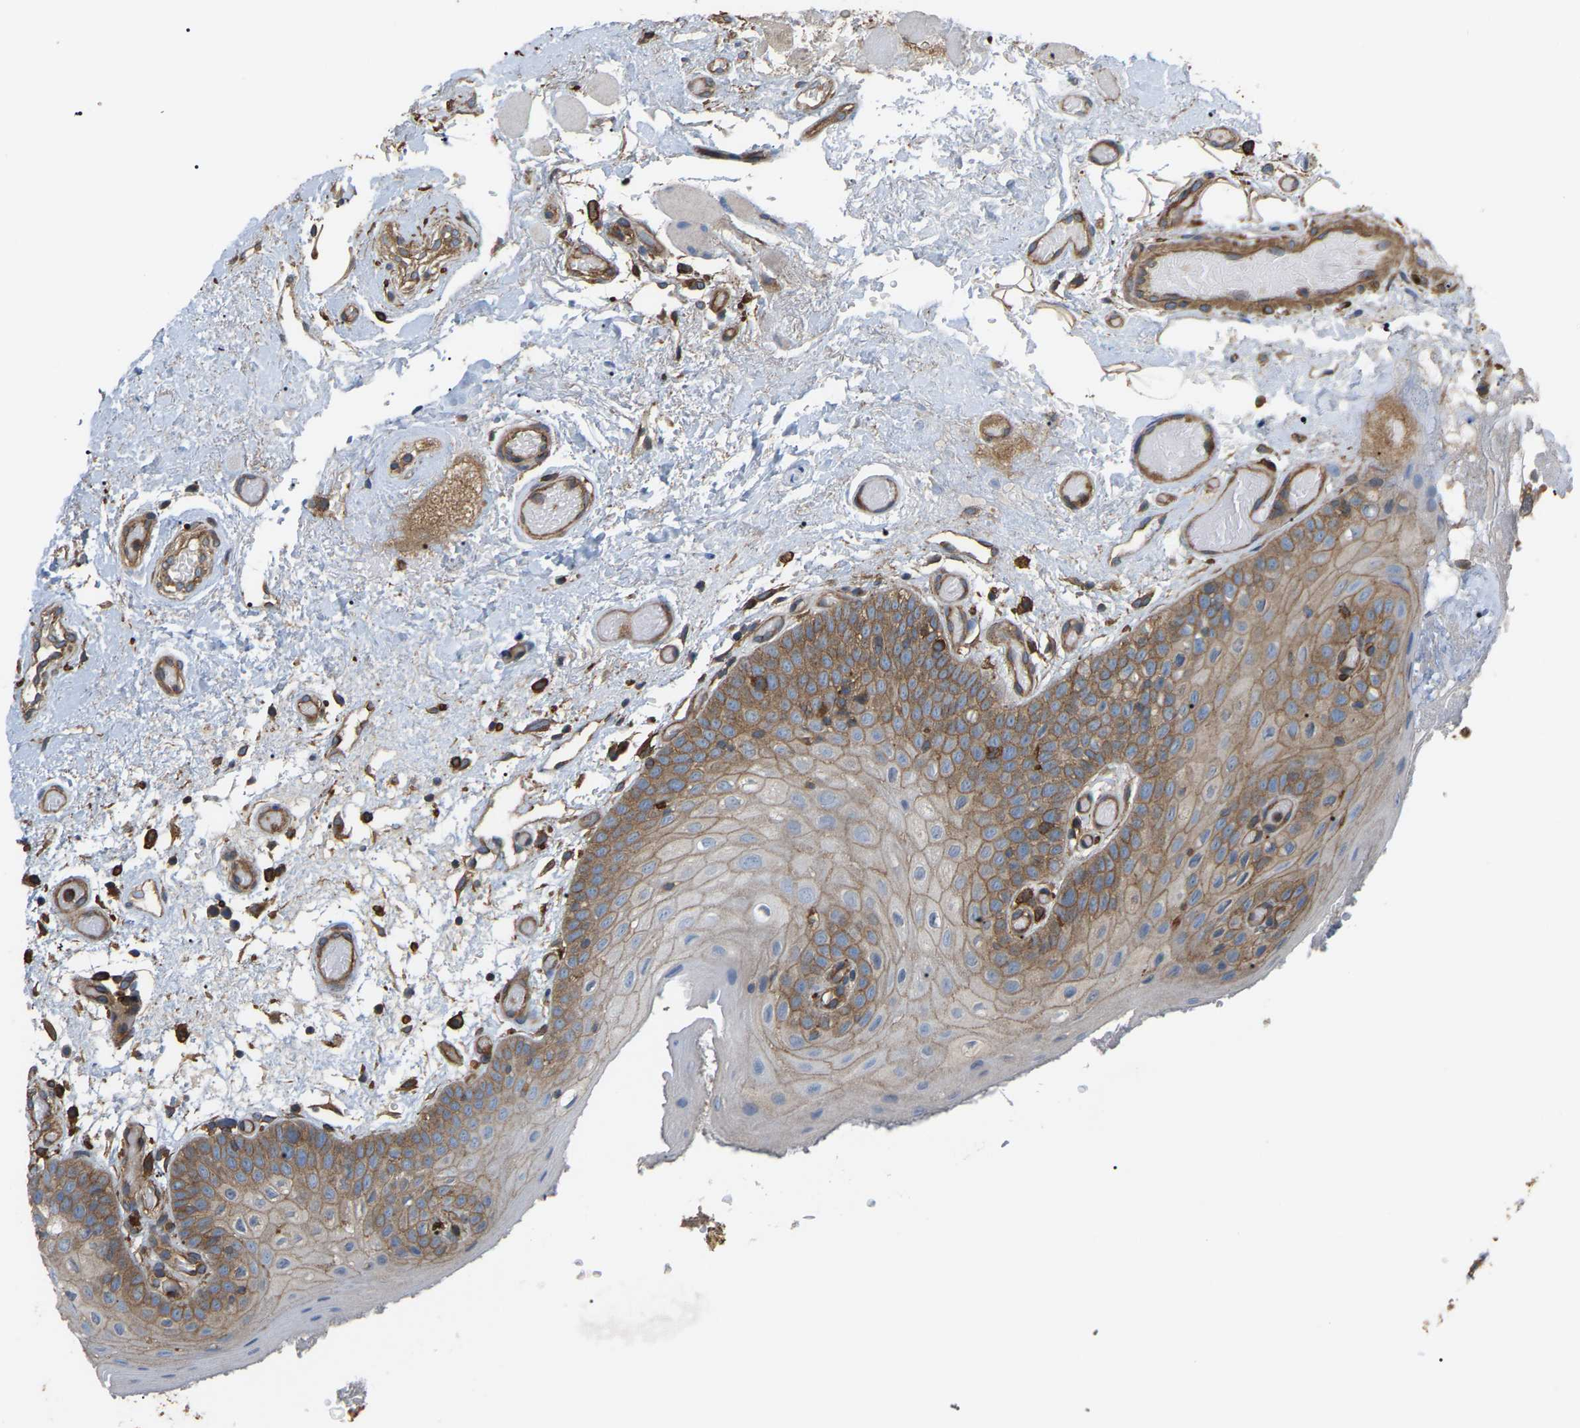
{"staining": {"intensity": "moderate", "quantity": ">75%", "location": "cytoplasmic/membranous"}, "tissue": "oral mucosa", "cell_type": "Squamous epithelial cells", "image_type": "normal", "snomed": [{"axis": "morphology", "description": "Normal tissue, NOS"}, {"axis": "morphology", "description": "Squamous cell carcinoma, NOS"}, {"axis": "topography", "description": "Oral tissue"}, {"axis": "topography", "description": "Head-Neck"}], "caption": "High-magnification brightfield microscopy of unremarkable oral mucosa stained with DAB (3,3'-diaminobenzidine) (brown) and counterstained with hematoxylin (blue). squamous epithelial cells exhibit moderate cytoplasmic/membranous positivity is appreciated in about>75% of cells.", "gene": "PICALM", "patient": {"sex": "male", "age": 71}}